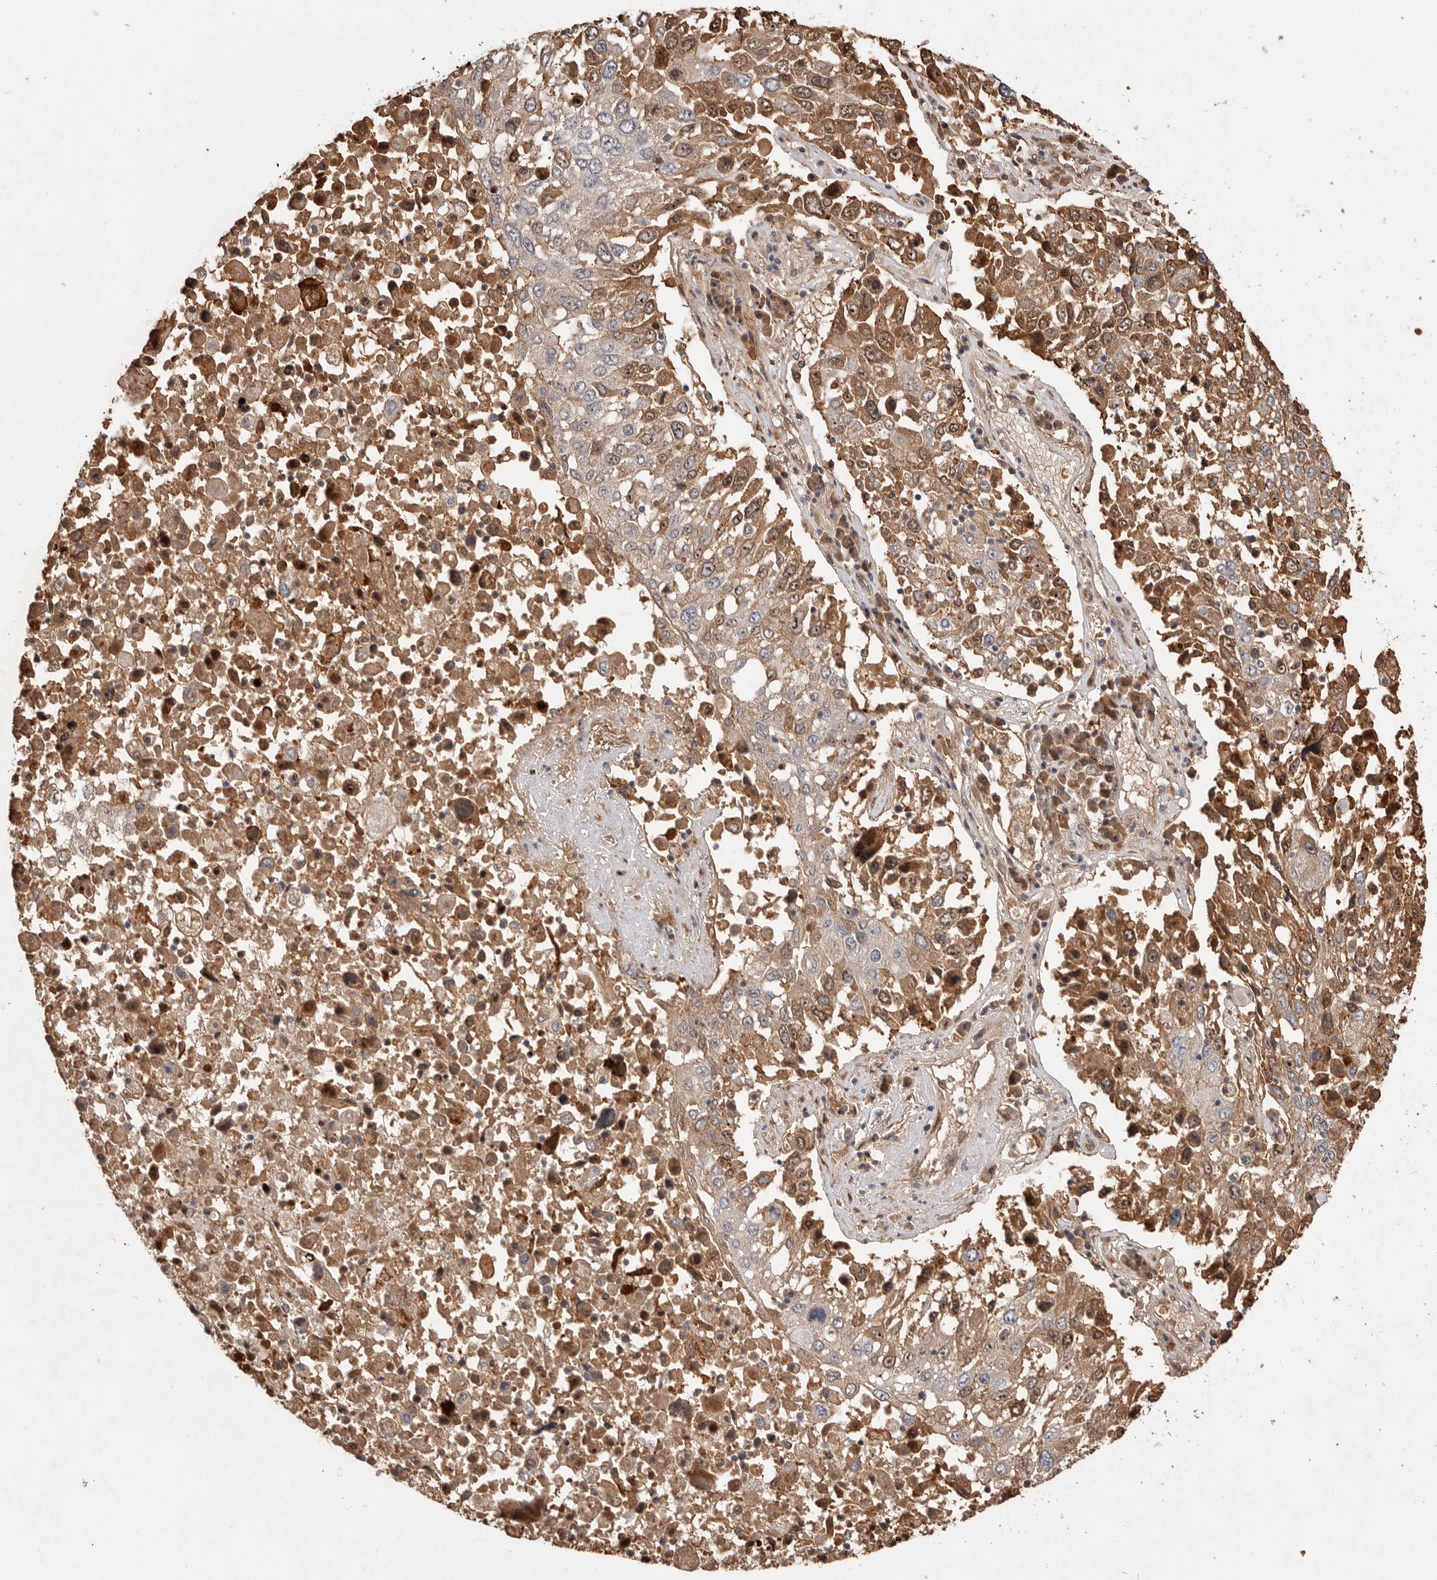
{"staining": {"intensity": "moderate", "quantity": "25%-75%", "location": "cytoplasmic/membranous"}, "tissue": "lung cancer", "cell_type": "Tumor cells", "image_type": "cancer", "snomed": [{"axis": "morphology", "description": "Squamous cell carcinoma, NOS"}, {"axis": "topography", "description": "Lung"}], "caption": "Immunohistochemistry (DAB) staining of human squamous cell carcinoma (lung) displays moderate cytoplasmic/membranous protein positivity in about 25%-75% of tumor cells. (DAB (3,3'-diaminobenzidine) IHC with brightfield microscopy, high magnification).", "gene": "VN1R4", "patient": {"sex": "male", "age": 65}}